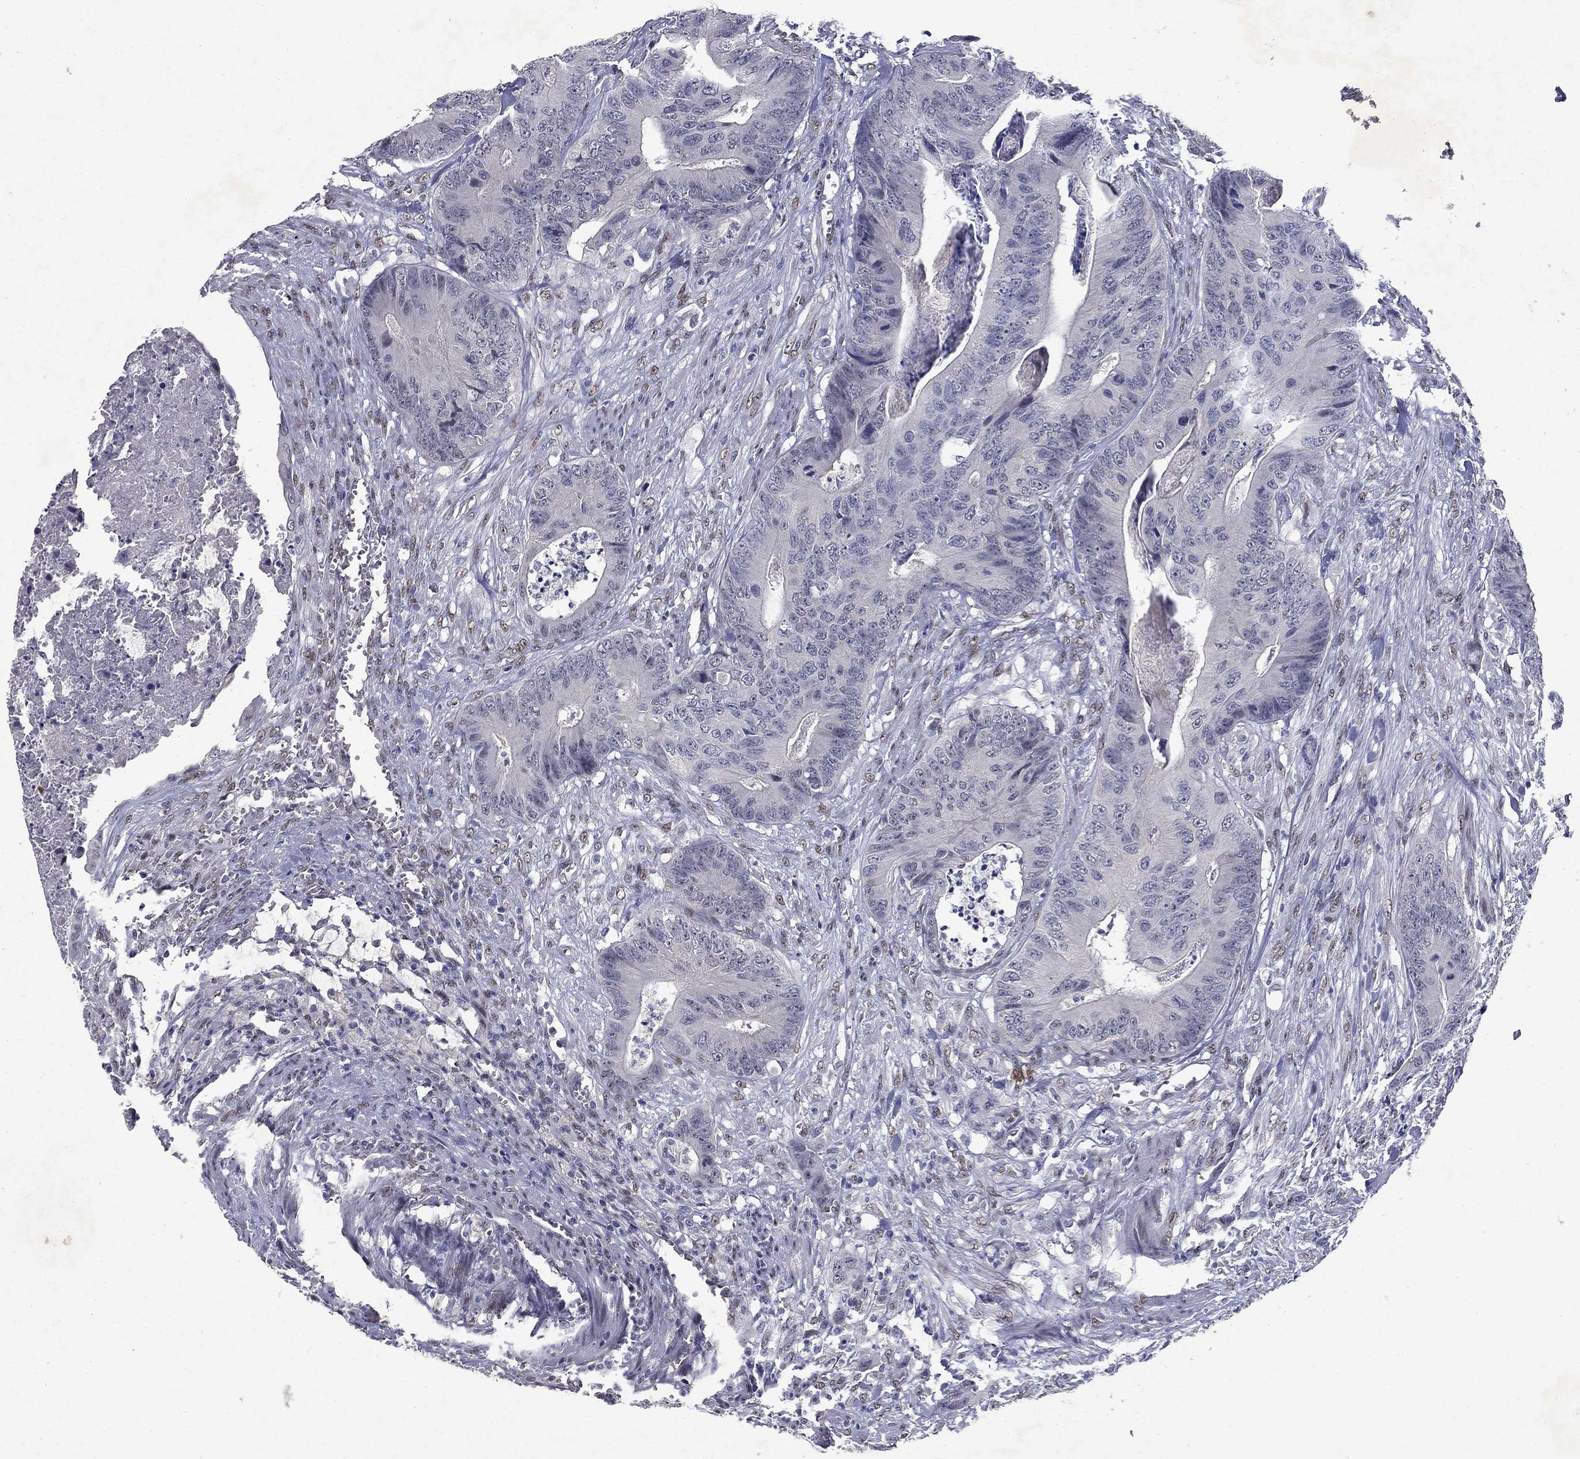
{"staining": {"intensity": "negative", "quantity": "none", "location": "none"}, "tissue": "colorectal cancer", "cell_type": "Tumor cells", "image_type": "cancer", "snomed": [{"axis": "morphology", "description": "Adenocarcinoma, NOS"}, {"axis": "topography", "description": "Colon"}], "caption": "Colorectal cancer was stained to show a protein in brown. There is no significant positivity in tumor cells. (DAB (3,3'-diaminobenzidine) immunohistochemistry (IHC), high magnification).", "gene": "RBFOX1", "patient": {"sex": "male", "age": 84}}